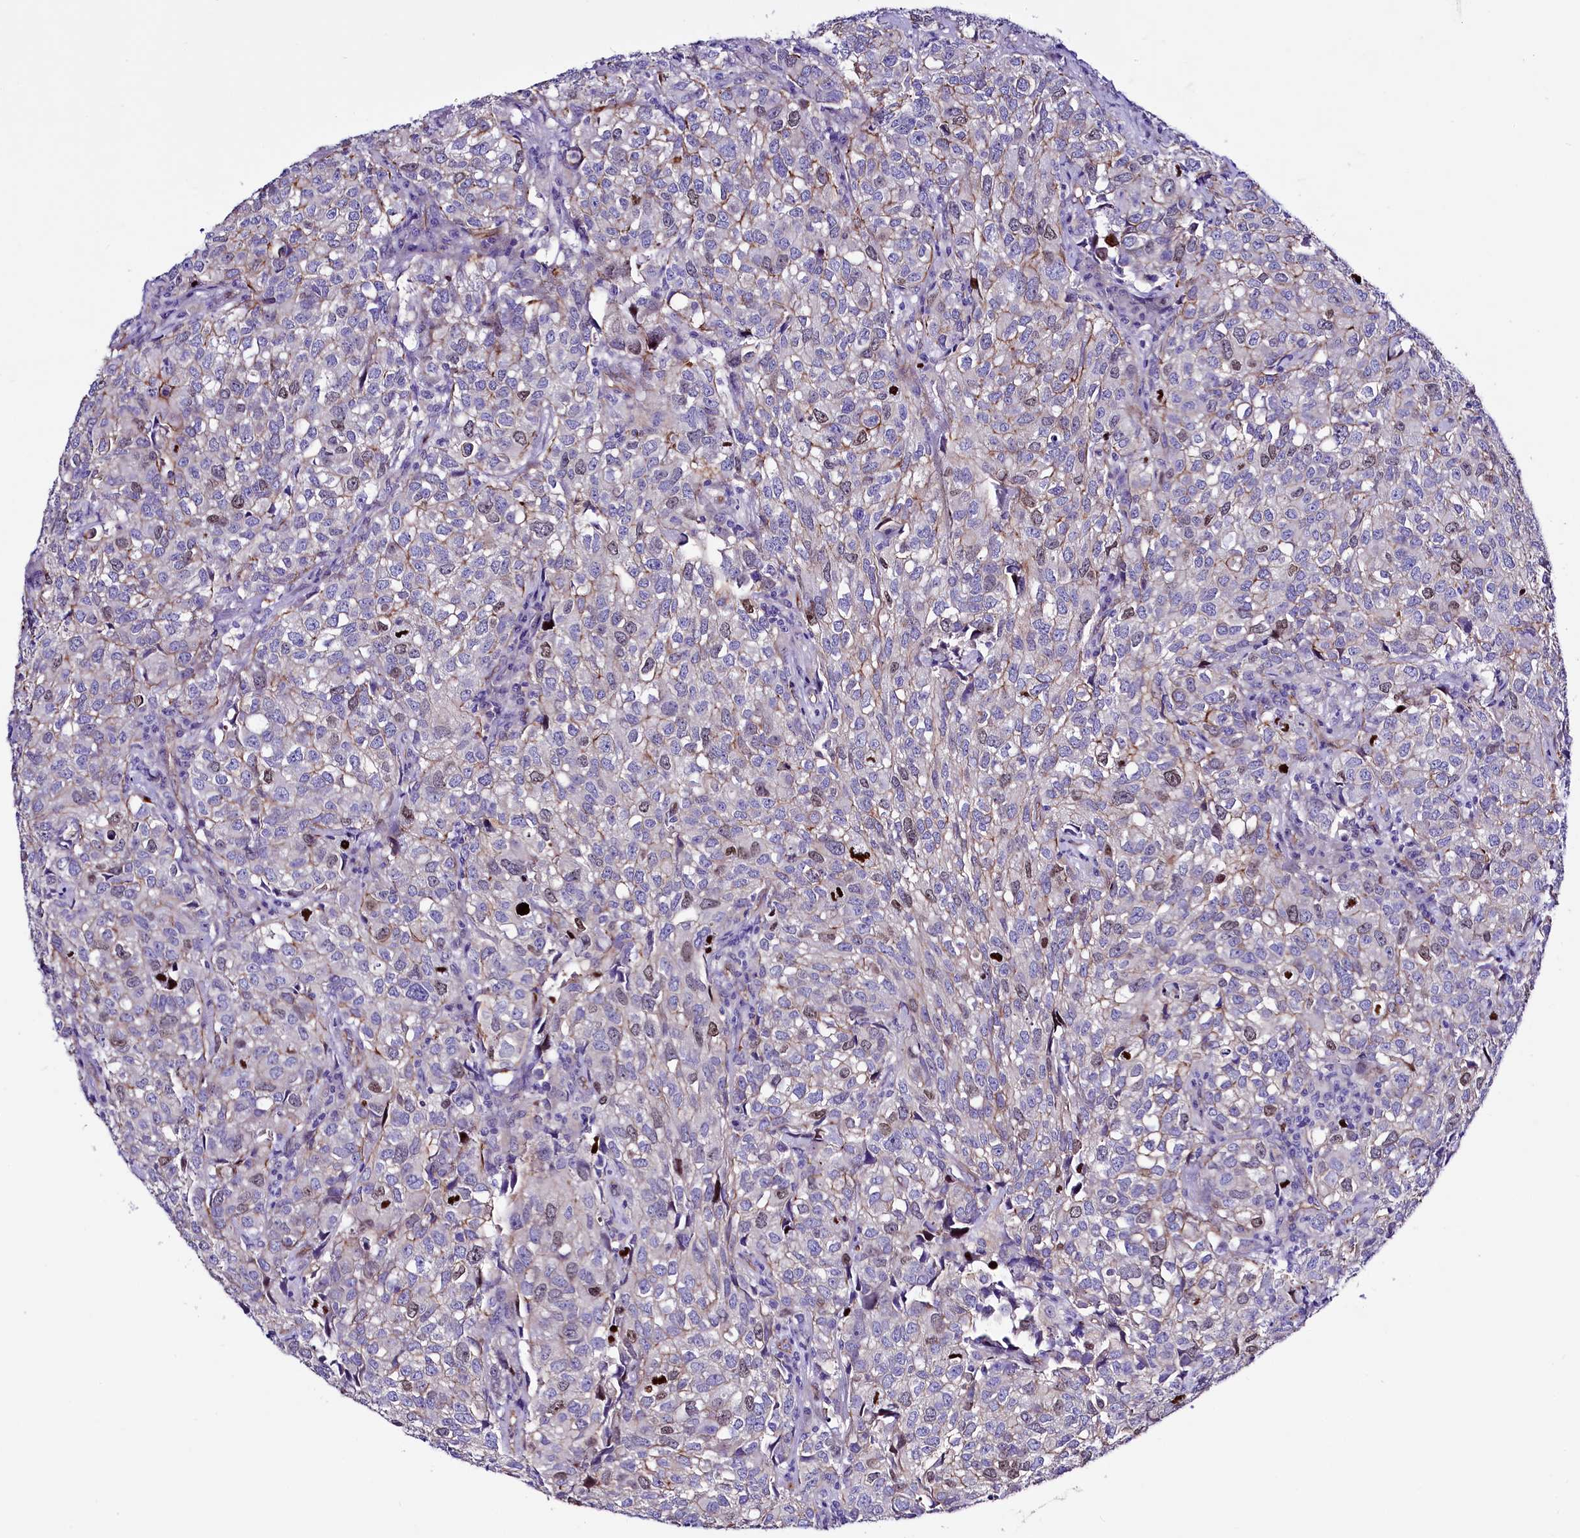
{"staining": {"intensity": "weak", "quantity": "<25%", "location": "cytoplasmic/membranous,nuclear"}, "tissue": "urothelial cancer", "cell_type": "Tumor cells", "image_type": "cancer", "snomed": [{"axis": "morphology", "description": "Urothelial carcinoma, High grade"}, {"axis": "topography", "description": "Urinary bladder"}], "caption": "This is an IHC photomicrograph of urothelial cancer. There is no expression in tumor cells.", "gene": "SLF1", "patient": {"sex": "female", "age": 75}}